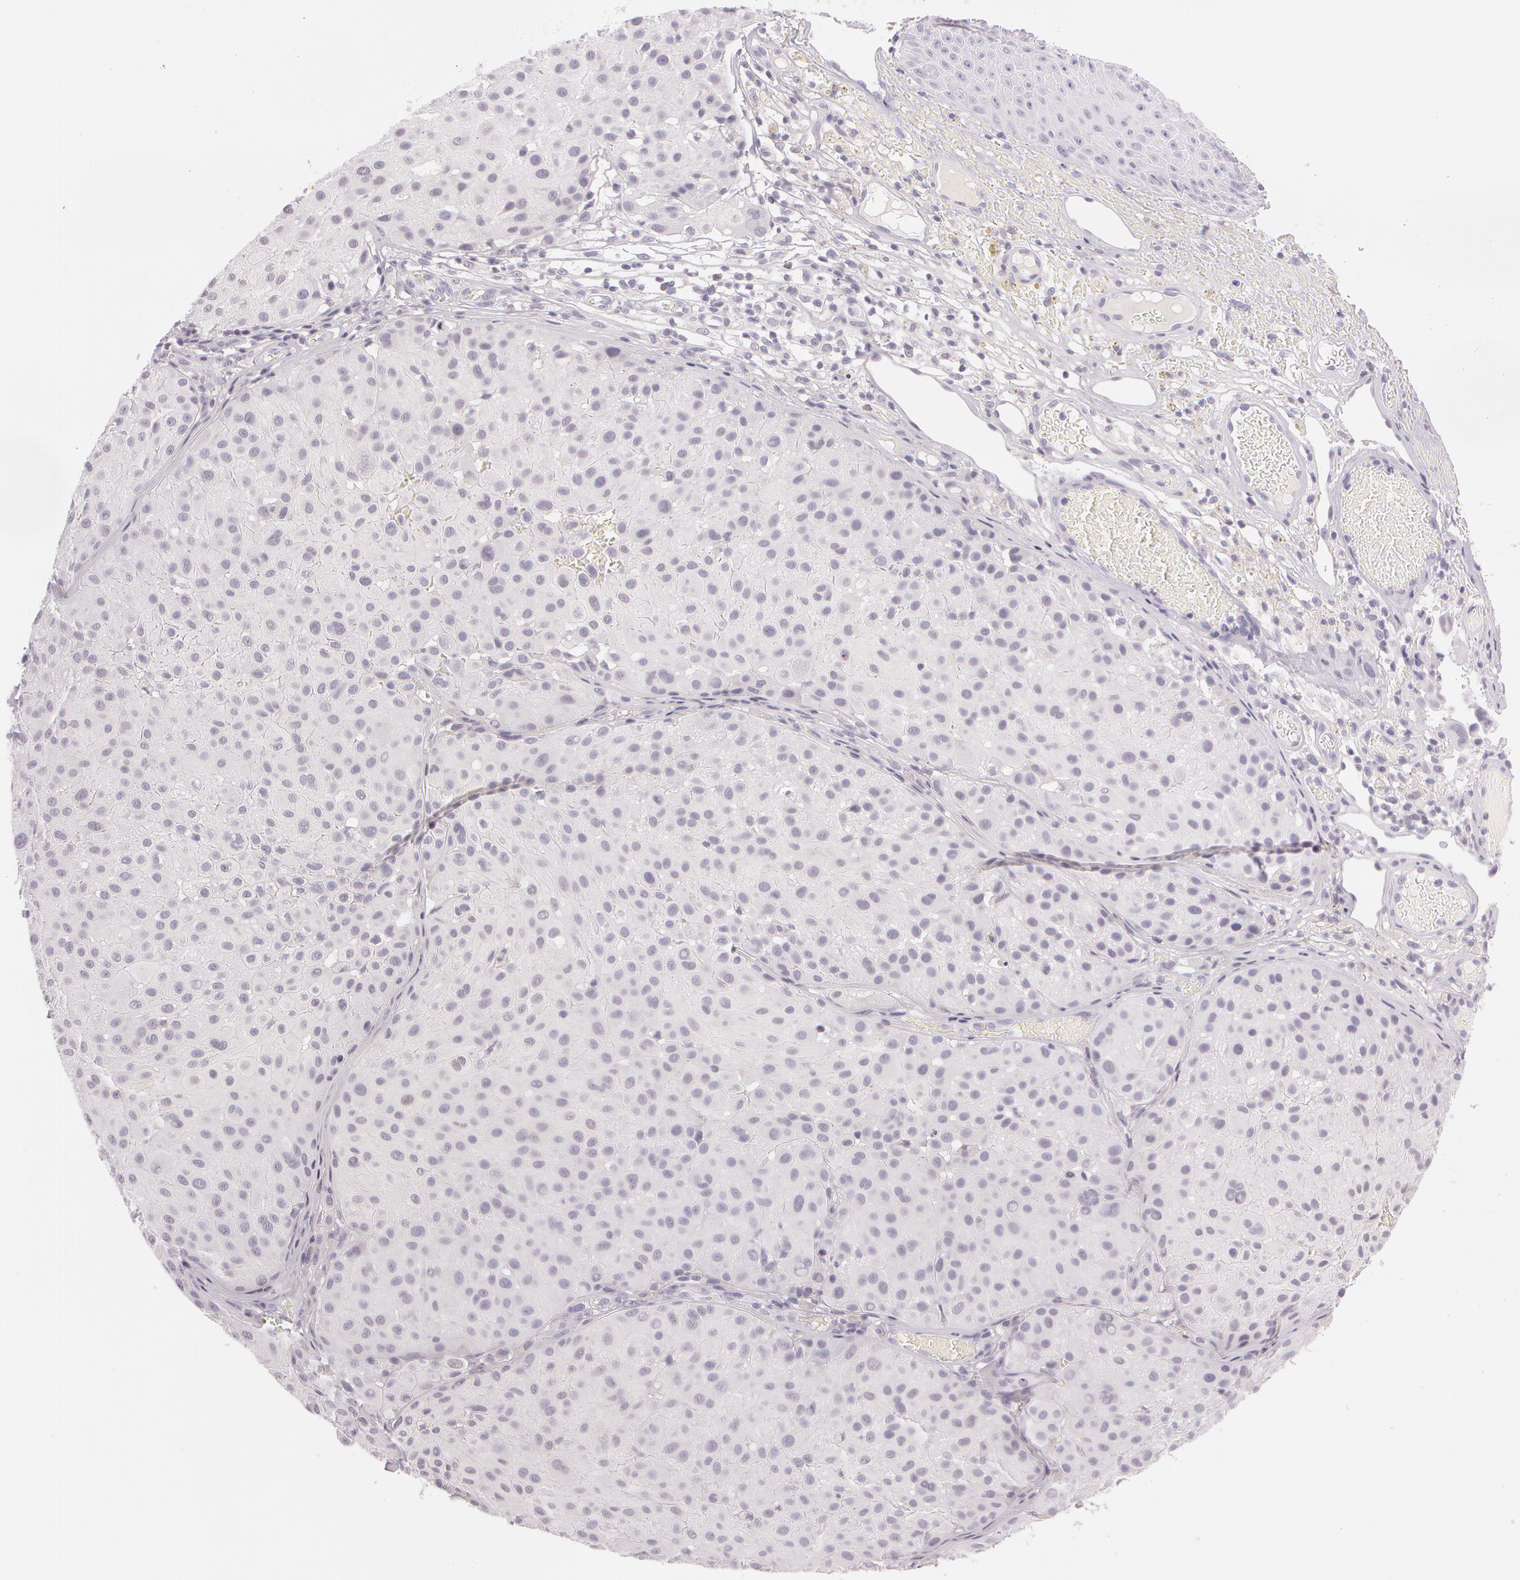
{"staining": {"intensity": "negative", "quantity": "none", "location": "none"}, "tissue": "melanoma", "cell_type": "Tumor cells", "image_type": "cancer", "snomed": [{"axis": "morphology", "description": "Malignant melanoma, NOS"}, {"axis": "topography", "description": "Skin"}], "caption": "Immunohistochemistry (IHC) of human malignant melanoma reveals no staining in tumor cells. Brightfield microscopy of immunohistochemistry (IHC) stained with DAB (brown) and hematoxylin (blue), captured at high magnification.", "gene": "OTC", "patient": {"sex": "male", "age": 36}}